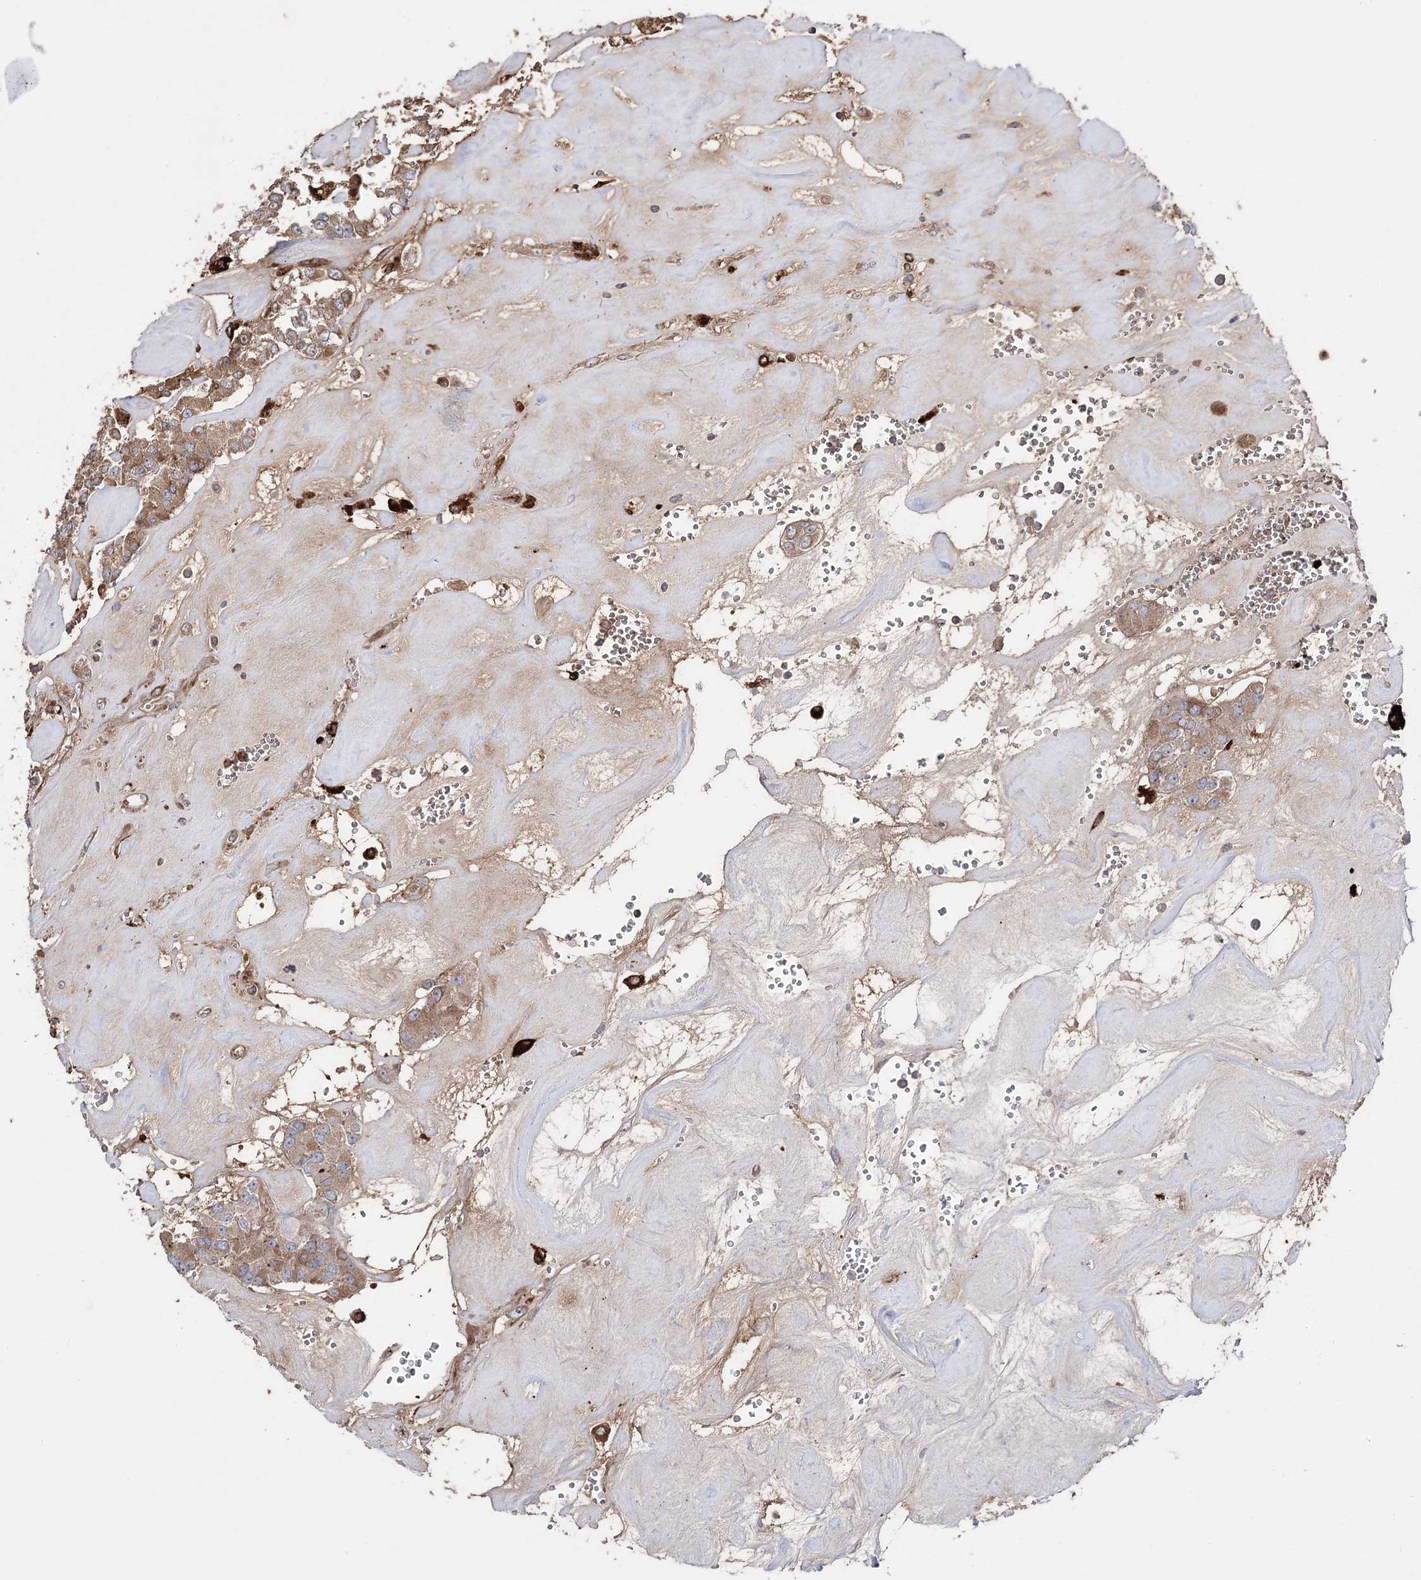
{"staining": {"intensity": "moderate", "quantity": ">75%", "location": "cytoplasmic/membranous"}, "tissue": "carcinoid", "cell_type": "Tumor cells", "image_type": "cancer", "snomed": [{"axis": "morphology", "description": "Carcinoid, malignant, NOS"}, {"axis": "topography", "description": "Pancreas"}], "caption": "A photomicrograph of human malignant carcinoid stained for a protein shows moderate cytoplasmic/membranous brown staining in tumor cells.", "gene": "OTUD1", "patient": {"sex": "male", "age": 41}}